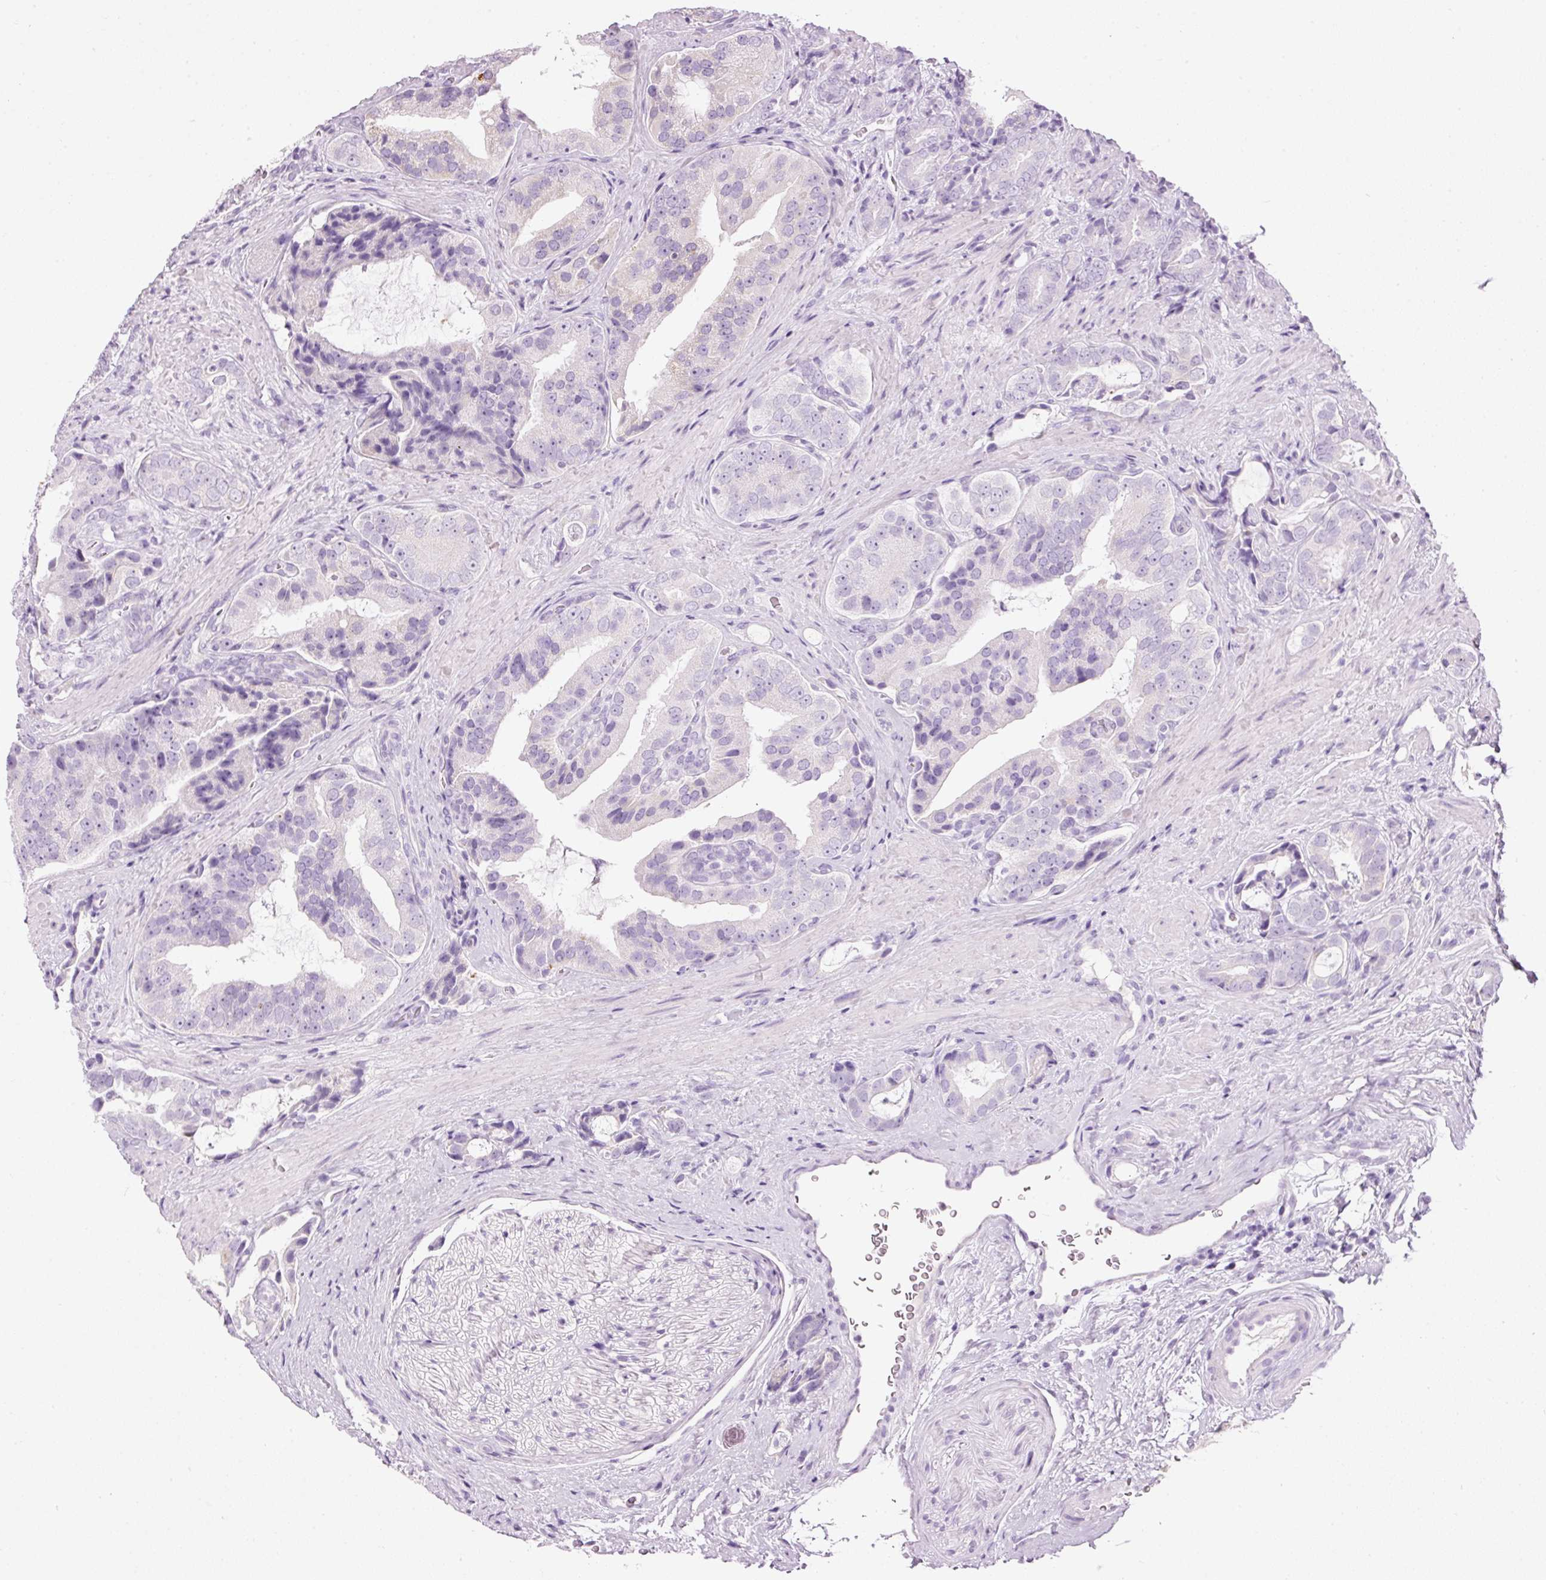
{"staining": {"intensity": "negative", "quantity": "none", "location": "none"}, "tissue": "prostate cancer", "cell_type": "Tumor cells", "image_type": "cancer", "snomed": [{"axis": "morphology", "description": "Adenocarcinoma, High grade"}, {"axis": "topography", "description": "Prostate"}], "caption": "This is an immunohistochemistry (IHC) histopathology image of prostate cancer. There is no staining in tumor cells.", "gene": "CARD16", "patient": {"sex": "male", "age": 71}}